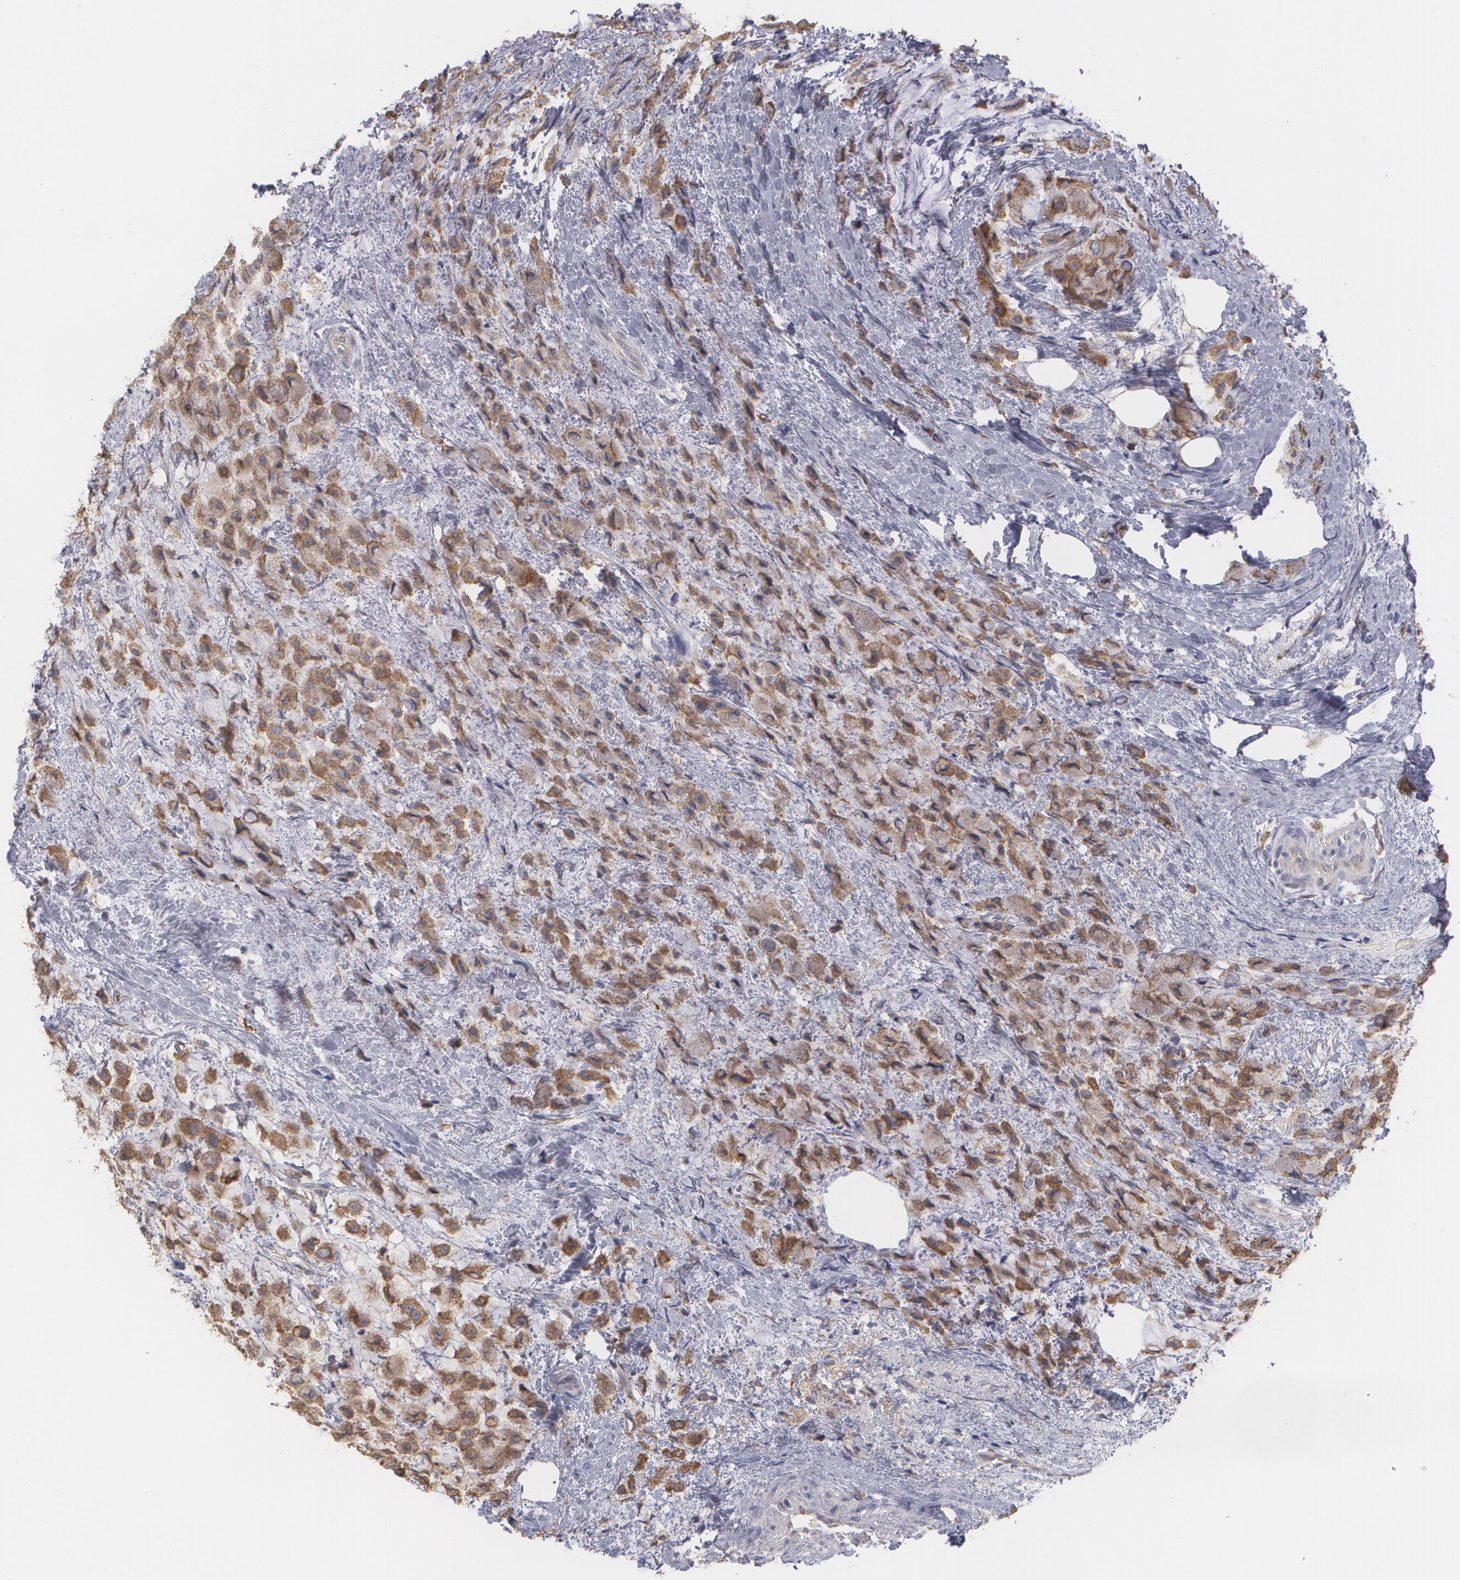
{"staining": {"intensity": "strong", "quantity": ">75%", "location": "cytoplasmic/membranous"}, "tissue": "breast cancer", "cell_type": "Tumor cells", "image_type": "cancer", "snomed": [{"axis": "morphology", "description": "Lobular carcinoma"}, {"axis": "topography", "description": "Breast"}], "caption": "Immunohistochemistry (IHC) of lobular carcinoma (breast) reveals high levels of strong cytoplasmic/membranous staining in approximately >75% of tumor cells.", "gene": "MTHFD1", "patient": {"sex": "female", "age": 85}}